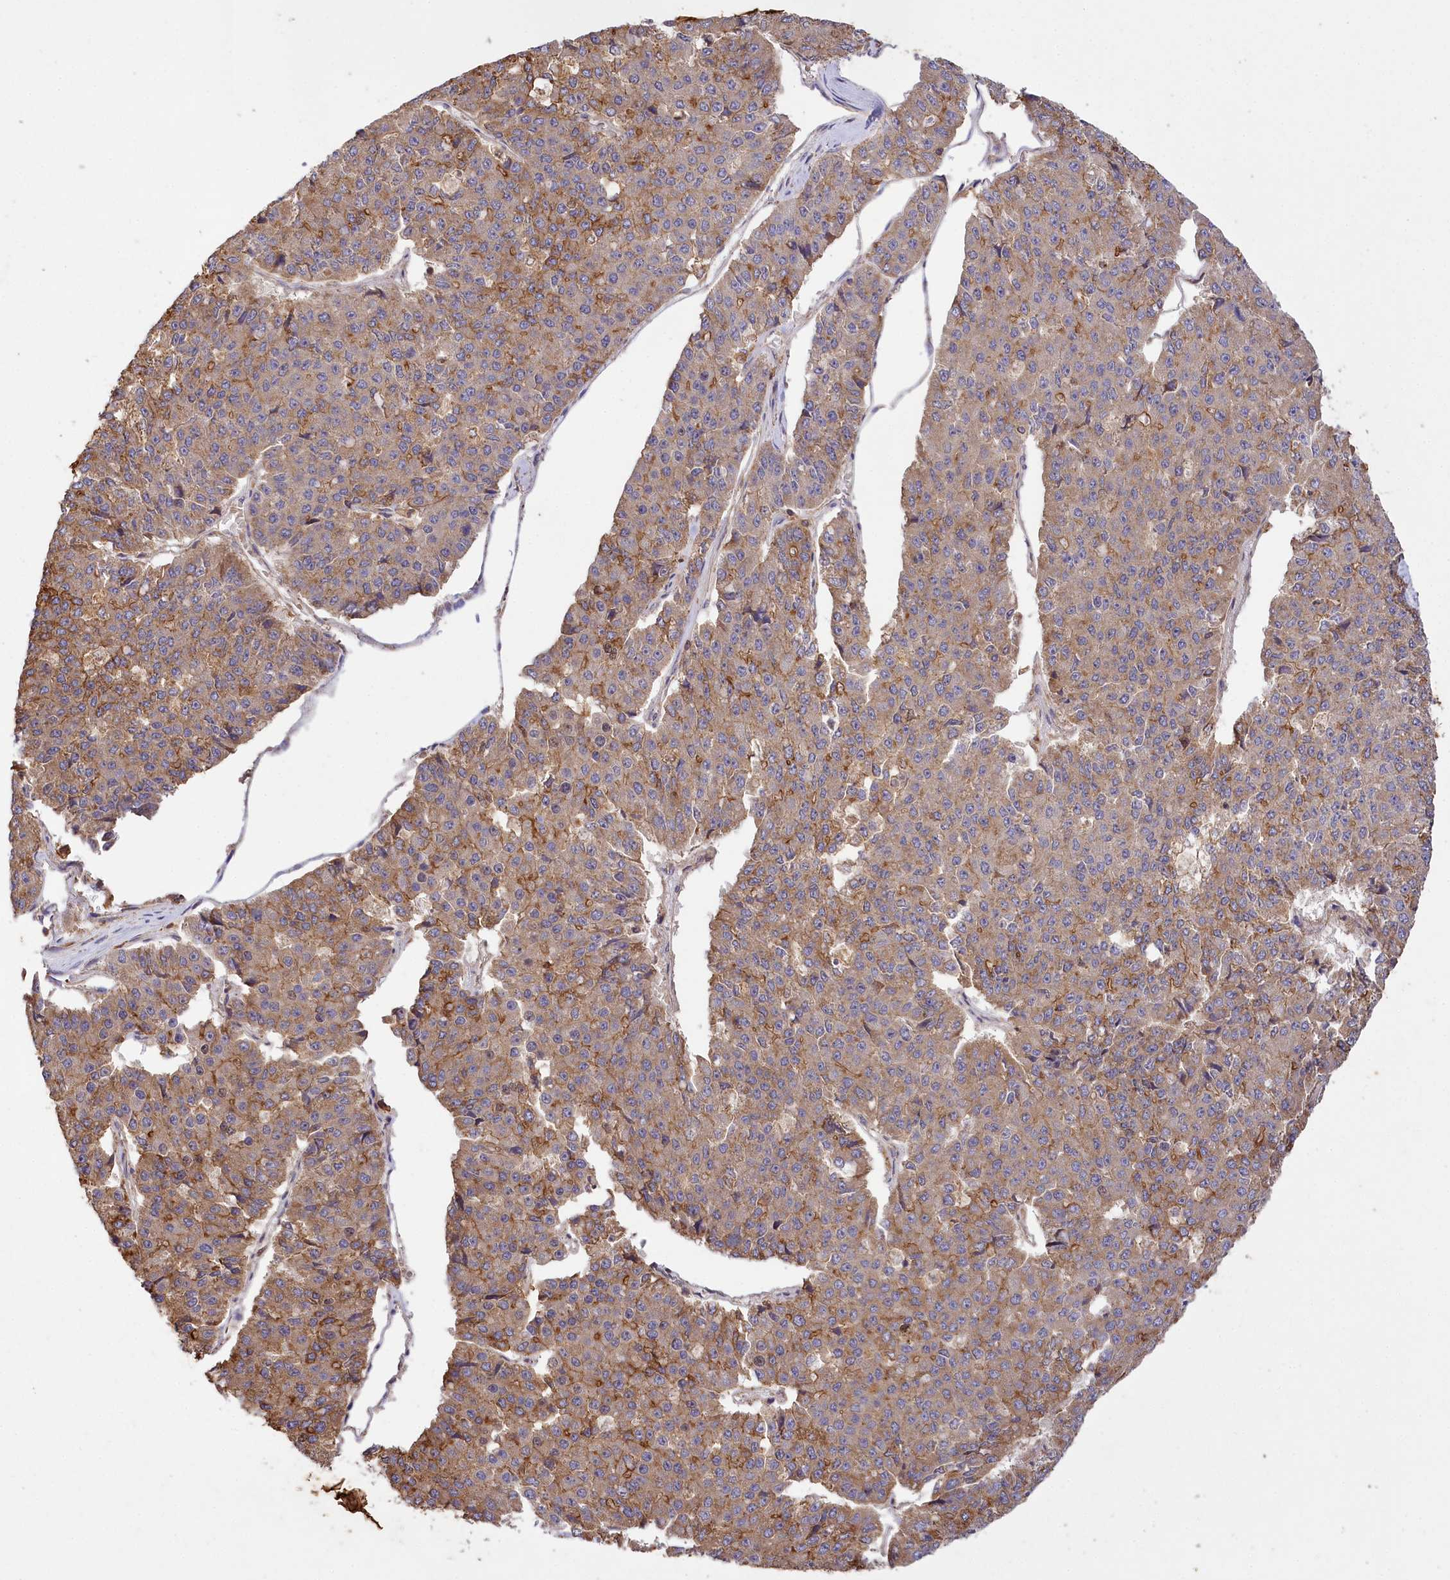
{"staining": {"intensity": "moderate", "quantity": "25%-75%", "location": "cytoplasmic/membranous"}, "tissue": "pancreatic cancer", "cell_type": "Tumor cells", "image_type": "cancer", "snomed": [{"axis": "morphology", "description": "Adenocarcinoma, NOS"}, {"axis": "topography", "description": "Pancreas"}], "caption": "Immunohistochemical staining of pancreatic cancer exhibits medium levels of moderate cytoplasmic/membranous protein staining in about 25%-75% of tumor cells.", "gene": "CARD19", "patient": {"sex": "male", "age": 50}}